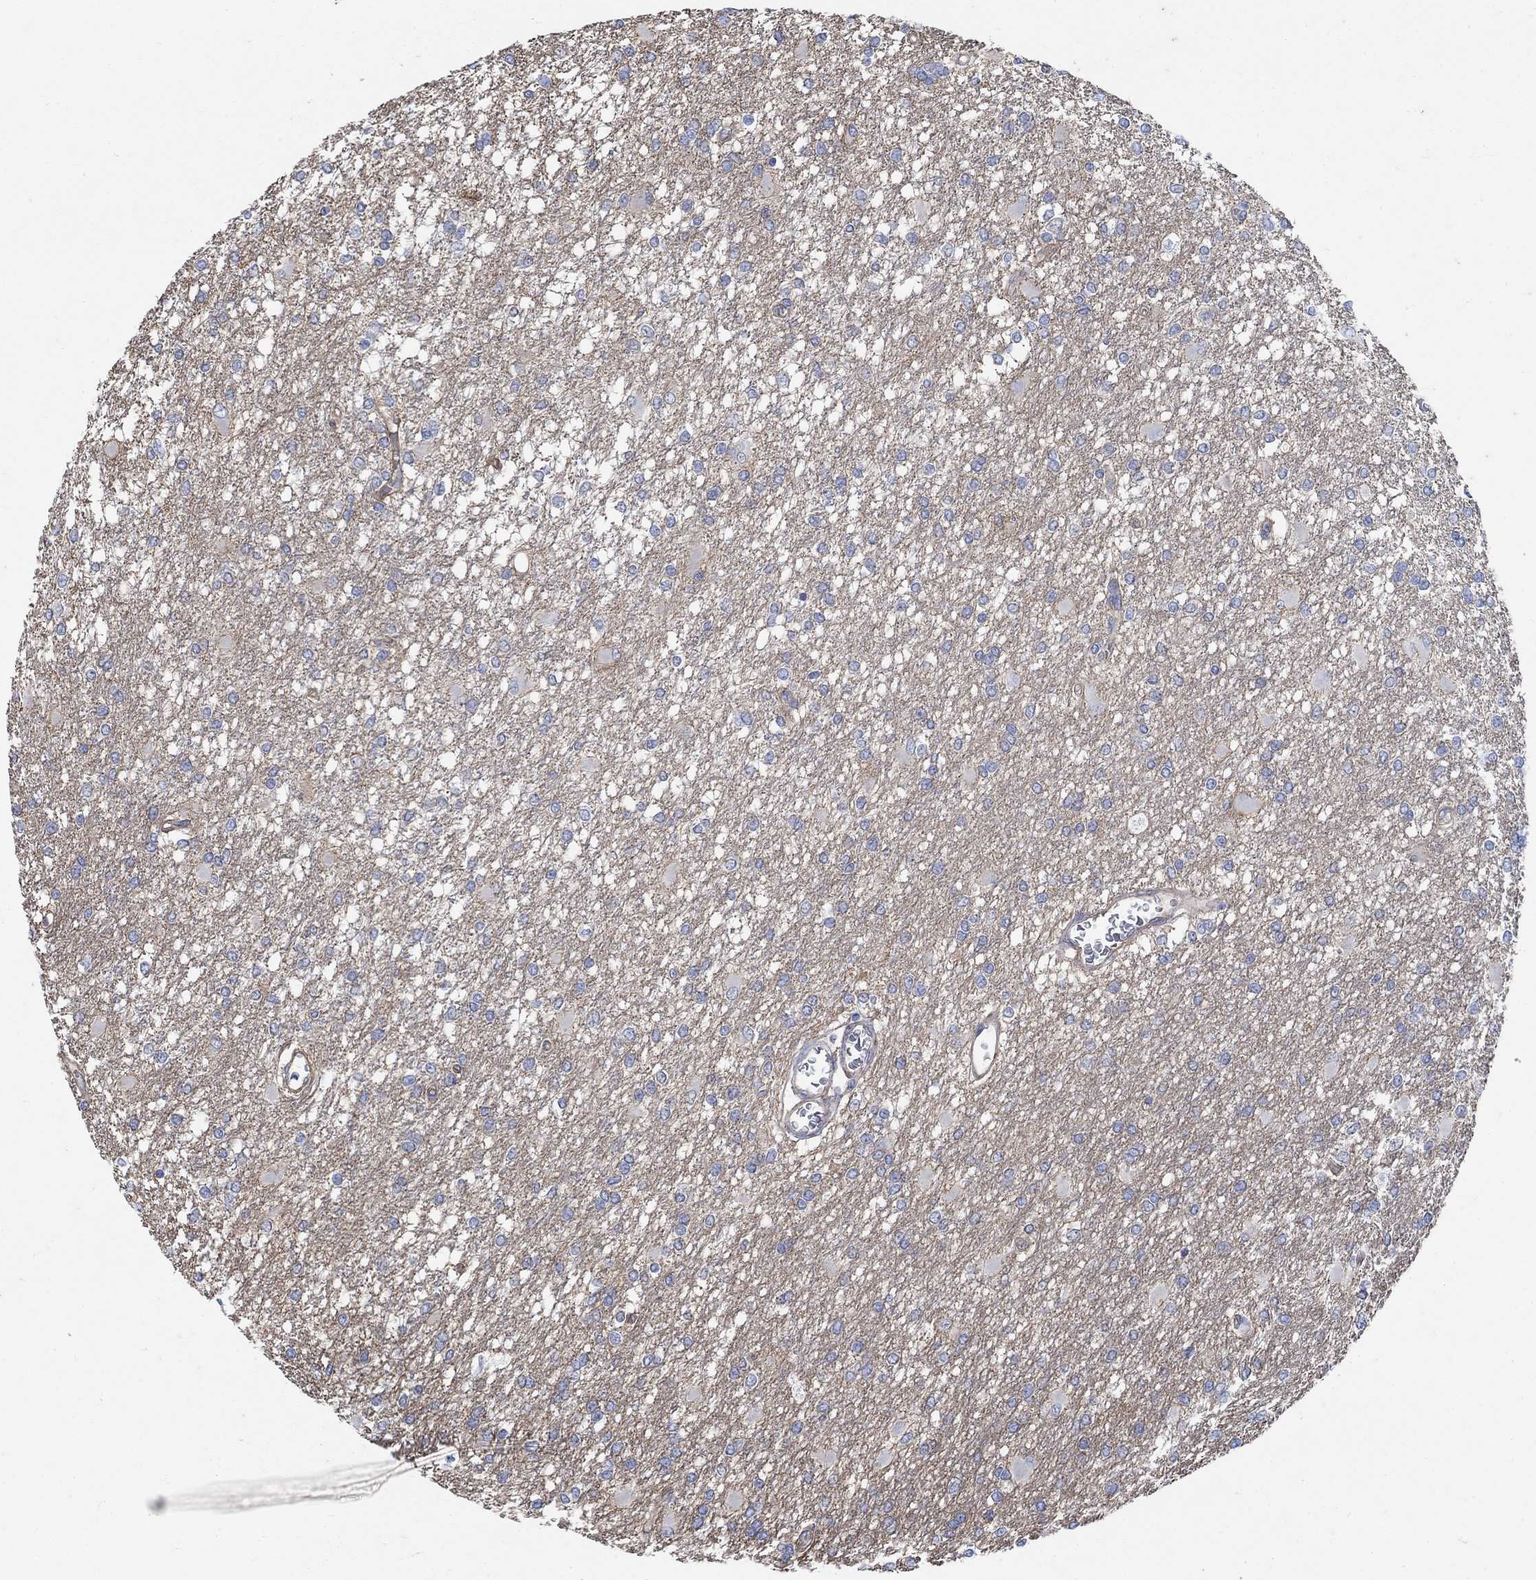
{"staining": {"intensity": "negative", "quantity": "none", "location": "none"}, "tissue": "glioma", "cell_type": "Tumor cells", "image_type": "cancer", "snomed": [{"axis": "morphology", "description": "Glioma, malignant, High grade"}, {"axis": "topography", "description": "Cerebral cortex"}], "caption": "Tumor cells show no significant staining in malignant glioma (high-grade).", "gene": "TMEM198", "patient": {"sex": "male", "age": 79}}